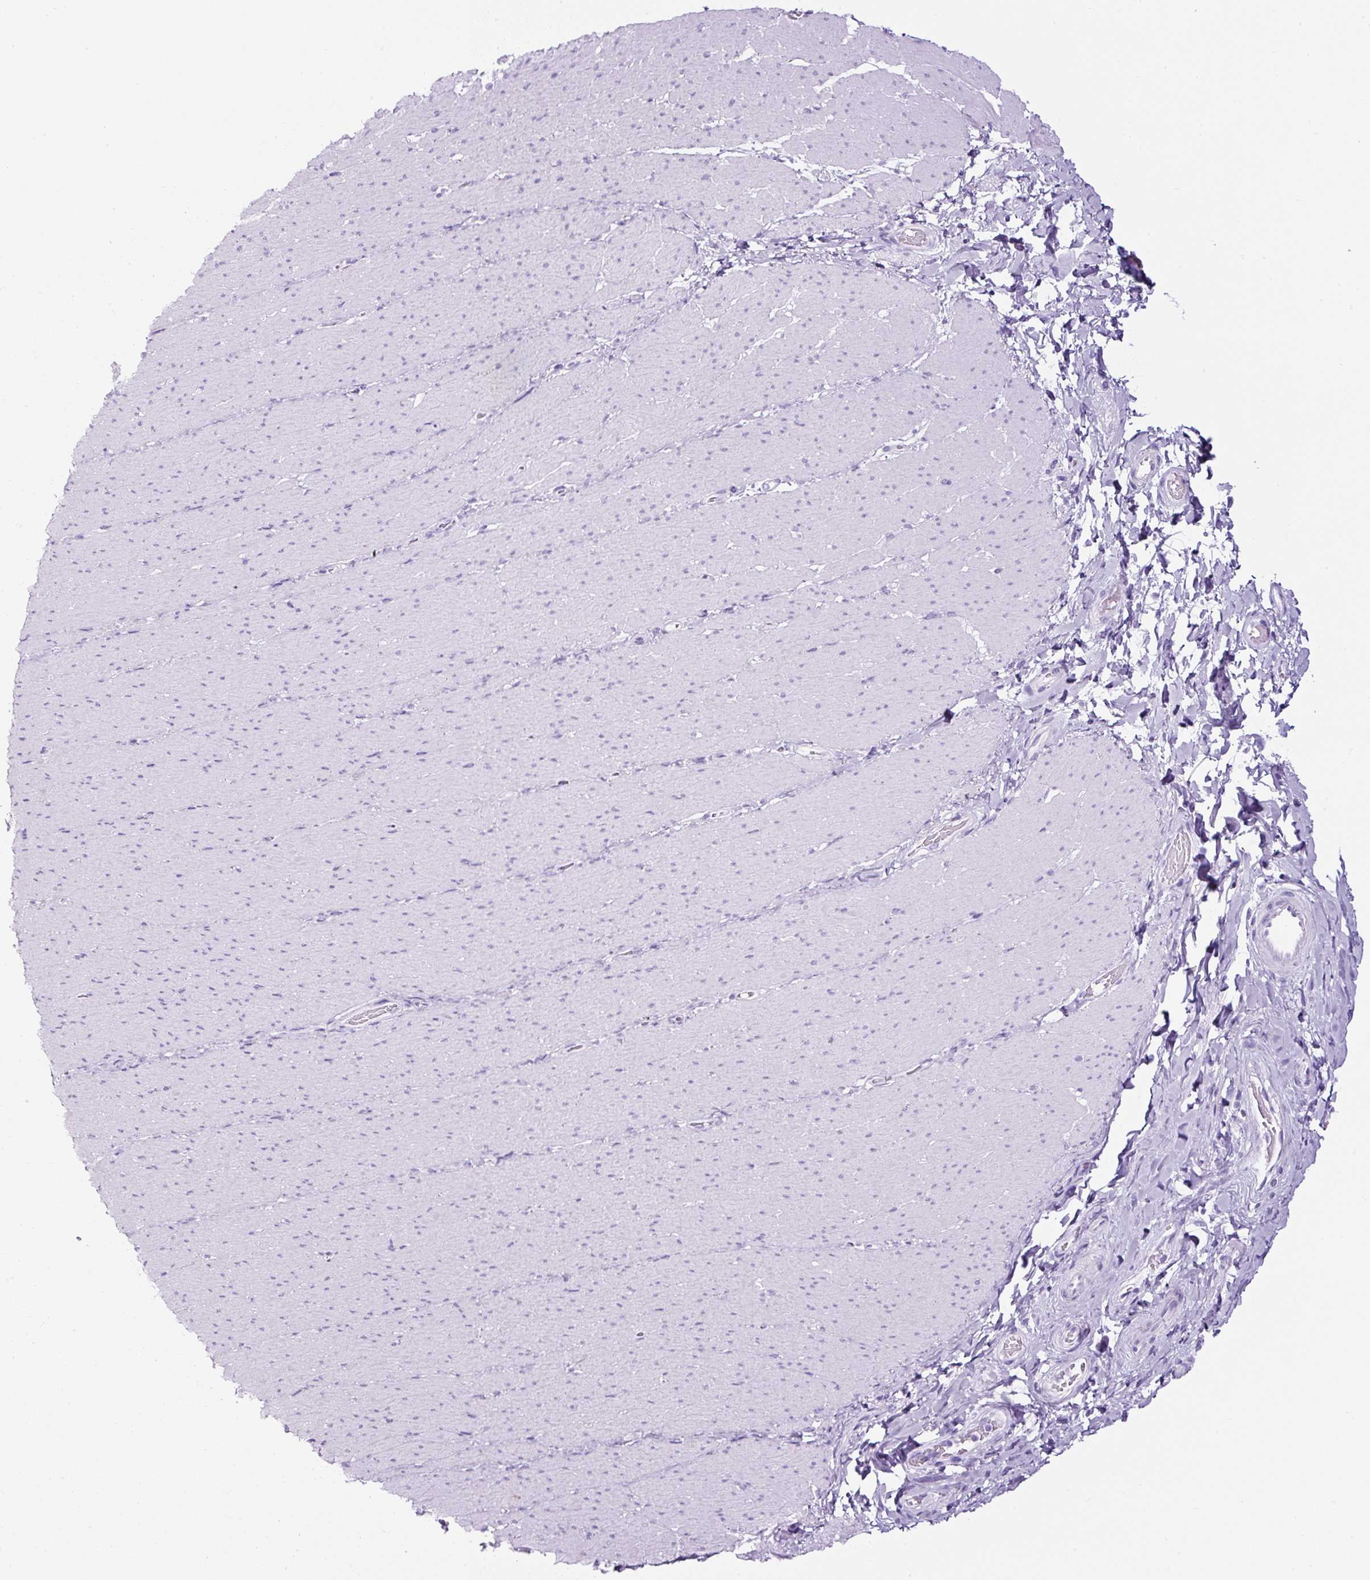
{"staining": {"intensity": "negative", "quantity": "none", "location": "none"}, "tissue": "smooth muscle", "cell_type": "Smooth muscle cells", "image_type": "normal", "snomed": [{"axis": "morphology", "description": "Normal tissue, NOS"}, {"axis": "topography", "description": "Smooth muscle"}, {"axis": "topography", "description": "Rectum"}], "caption": "A histopathology image of smooth muscle stained for a protein demonstrates no brown staining in smooth muscle cells. (Brightfield microscopy of DAB (3,3'-diaminobenzidine) immunohistochemistry (IHC) at high magnification).", "gene": "TMEM200B", "patient": {"sex": "male", "age": 53}}